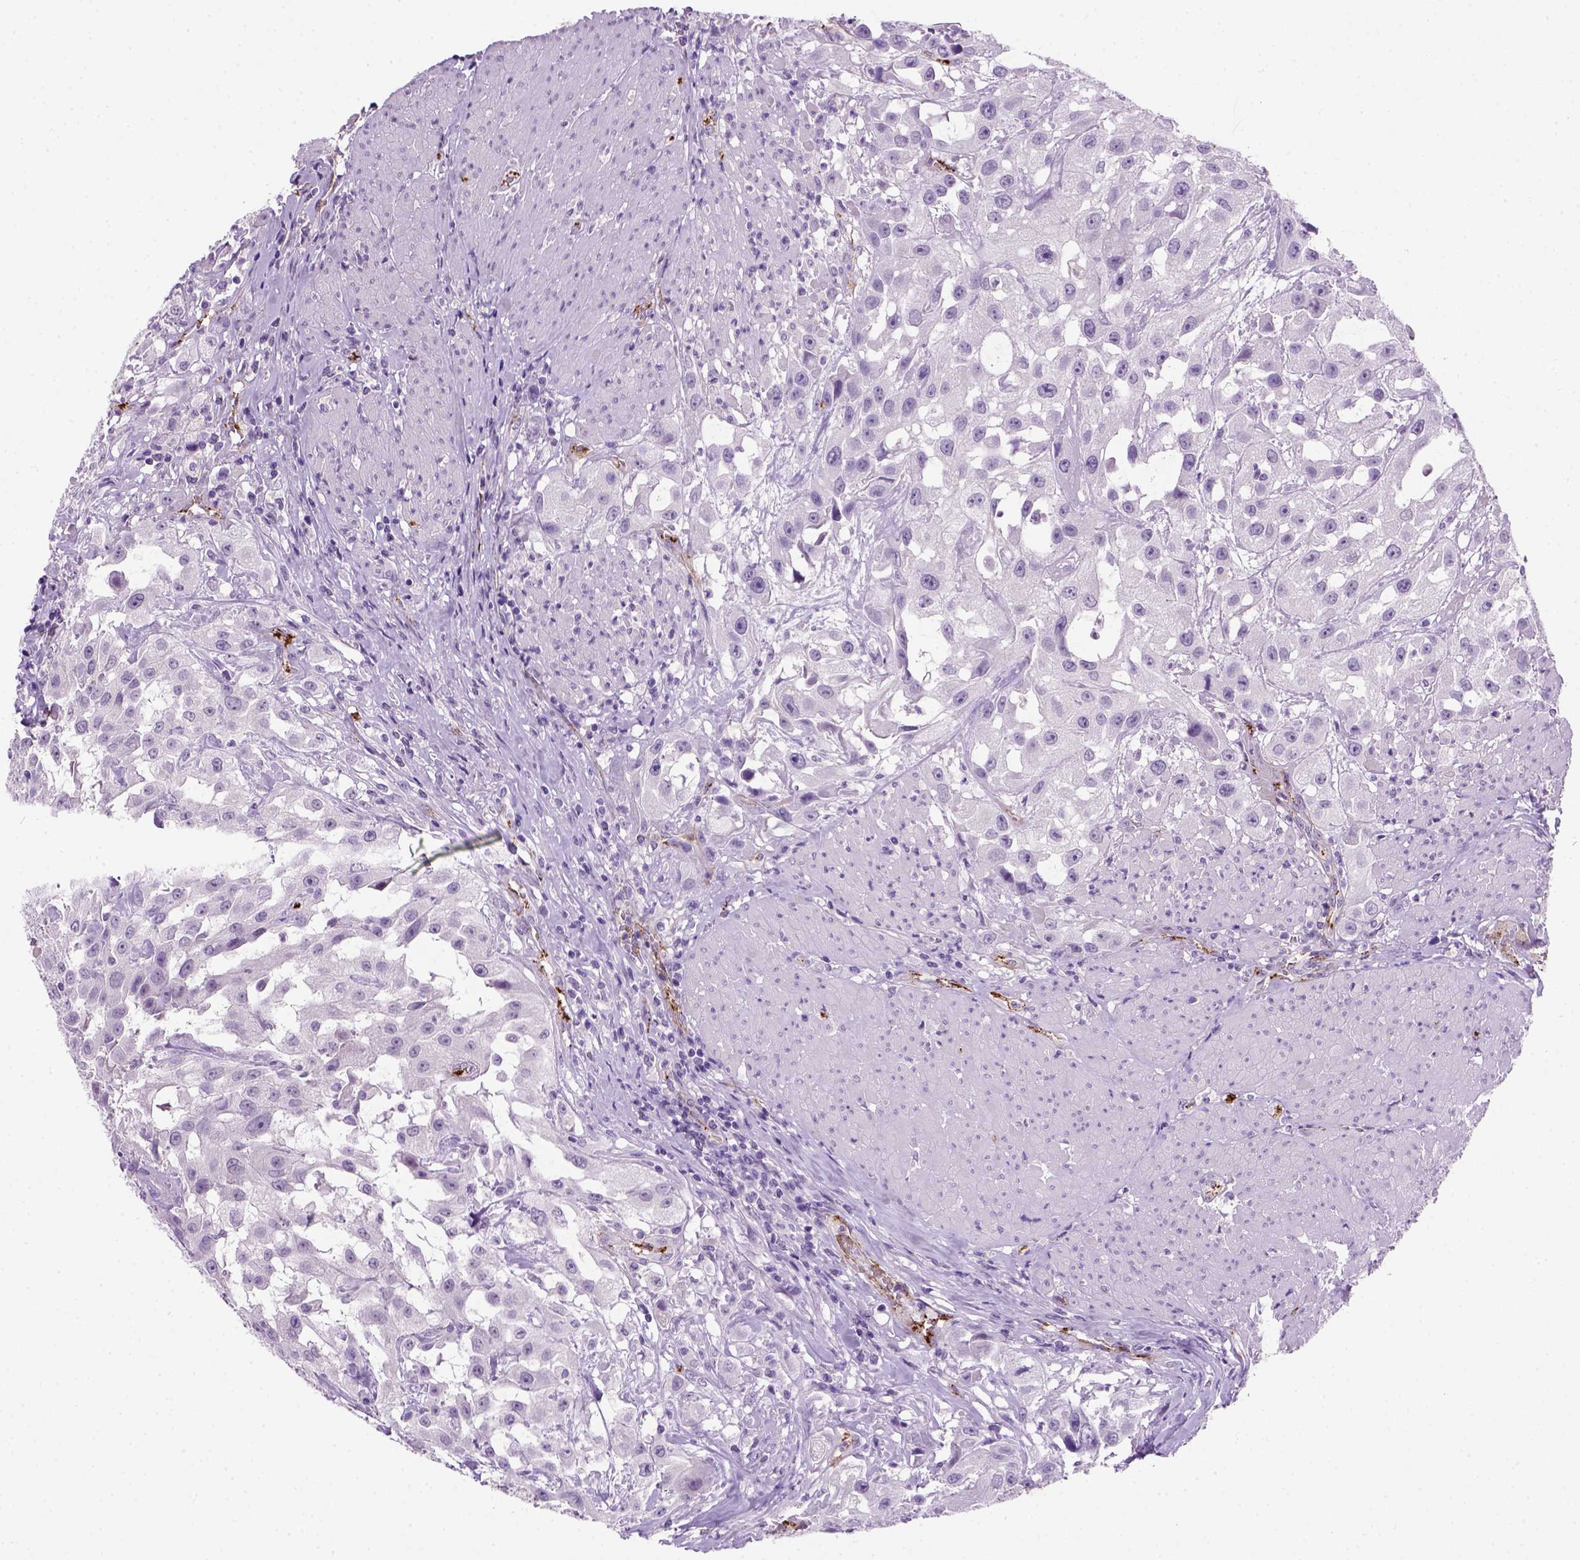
{"staining": {"intensity": "negative", "quantity": "none", "location": "none"}, "tissue": "urothelial cancer", "cell_type": "Tumor cells", "image_type": "cancer", "snomed": [{"axis": "morphology", "description": "Urothelial carcinoma, High grade"}, {"axis": "topography", "description": "Urinary bladder"}], "caption": "High power microscopy micrograph of an immunohistochemistry photomicrograph of high-grade urothelial carcinoma, revealing no significant staining in tumor cells.", "gene": "VWF", "patient": {"sex": "male", "age": 79}}